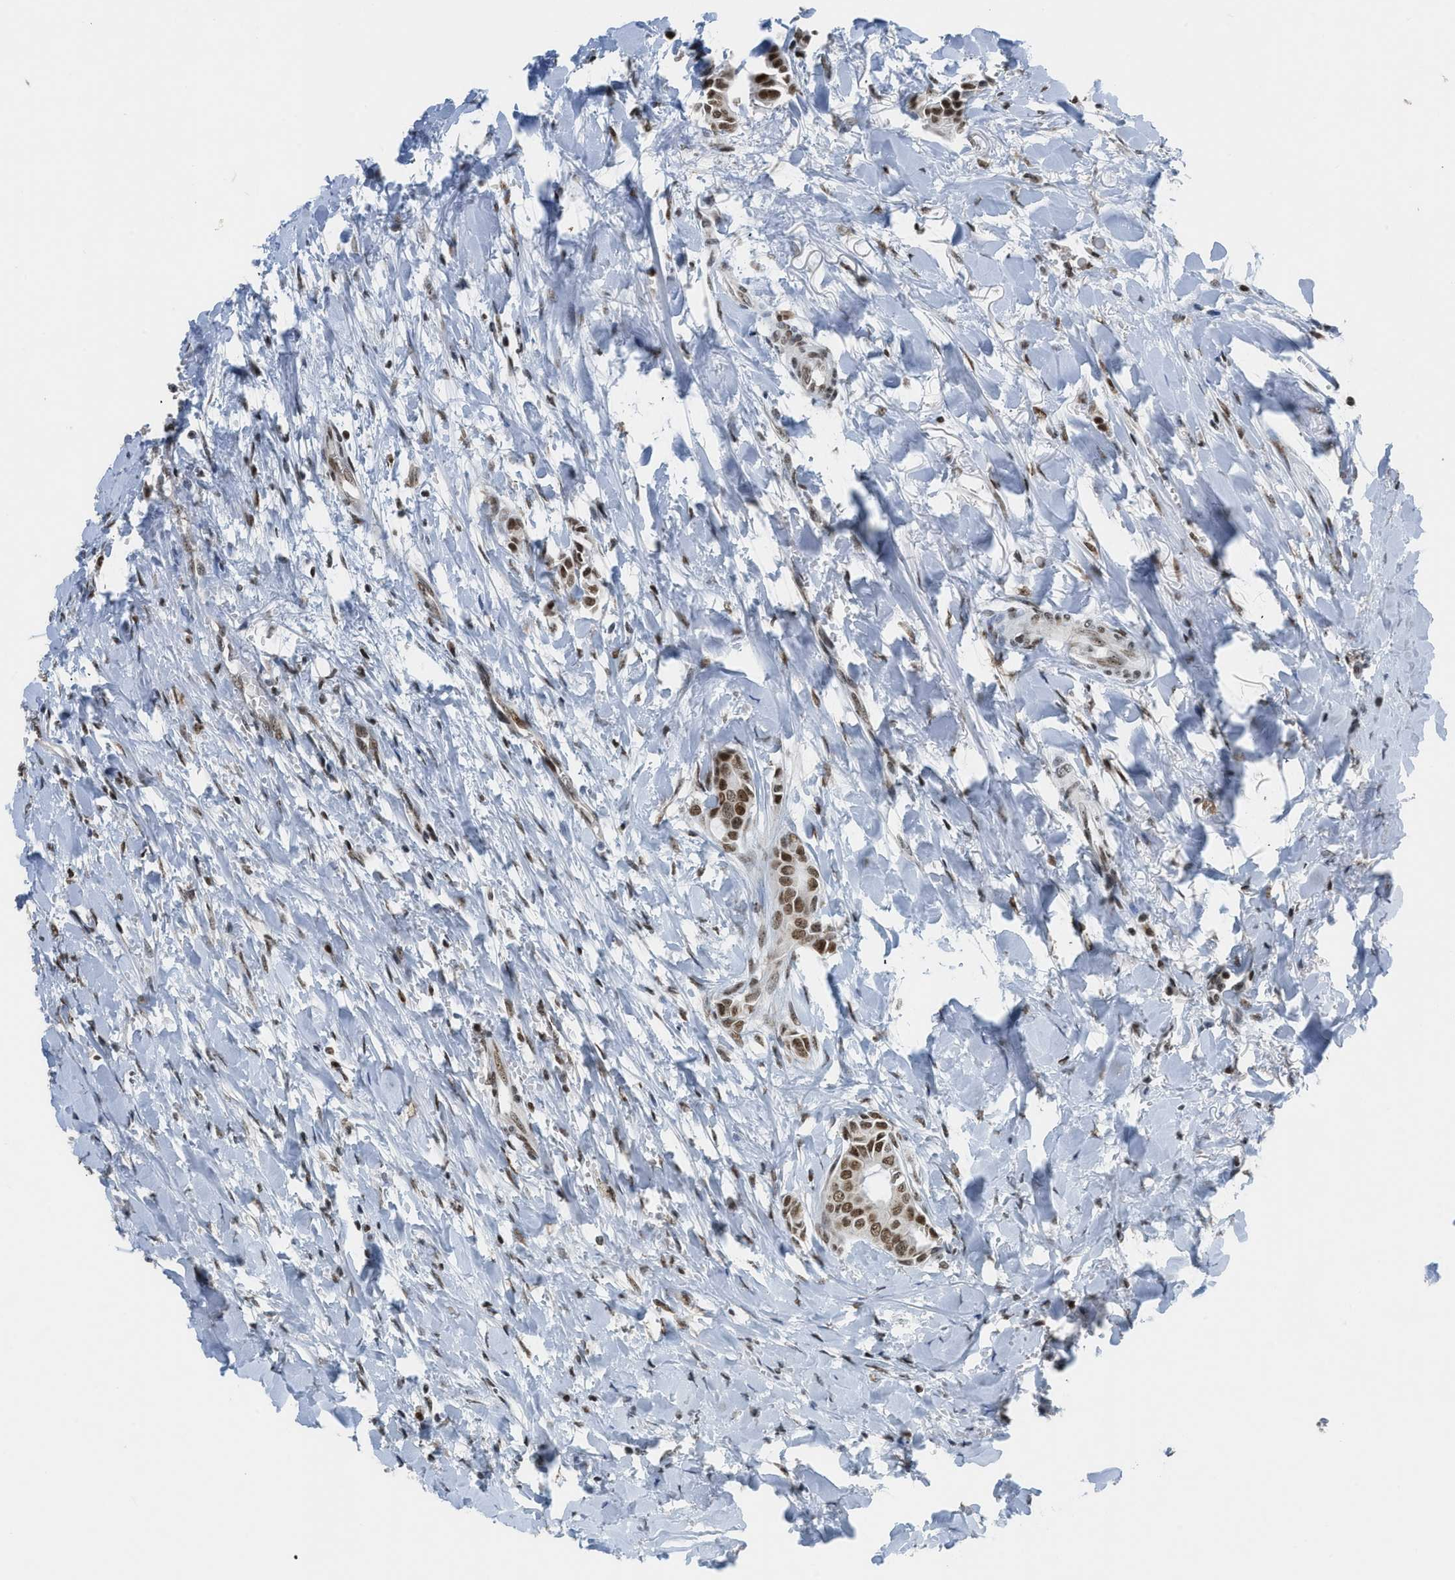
{"staining": {"intensity": "moderate", "quantity": ">75%", "location": "nuclear"}, "tissue": "head and neck cancer", "cell_type": "Tumor cells", "image_type": "cancer", "snomed": [{"axis": "morphology", "description": "Adenocarcinoma, NOS"}, {"axis": "topography", "description": "Salivary gland"}, {"axis": "topography", "description": "Head-Neck"}], "caption": "Immunohistochemistry image of neoplastic tissue: human adenocarcinoma (head and neck) stained using IHC shows medium levels of moderate protein expression localized specifically in the nuclear of tumor cells, appearing as a nuclear brown color.", "gene": "RAD51B", "patient": {"sex": "female", "age": 59}}